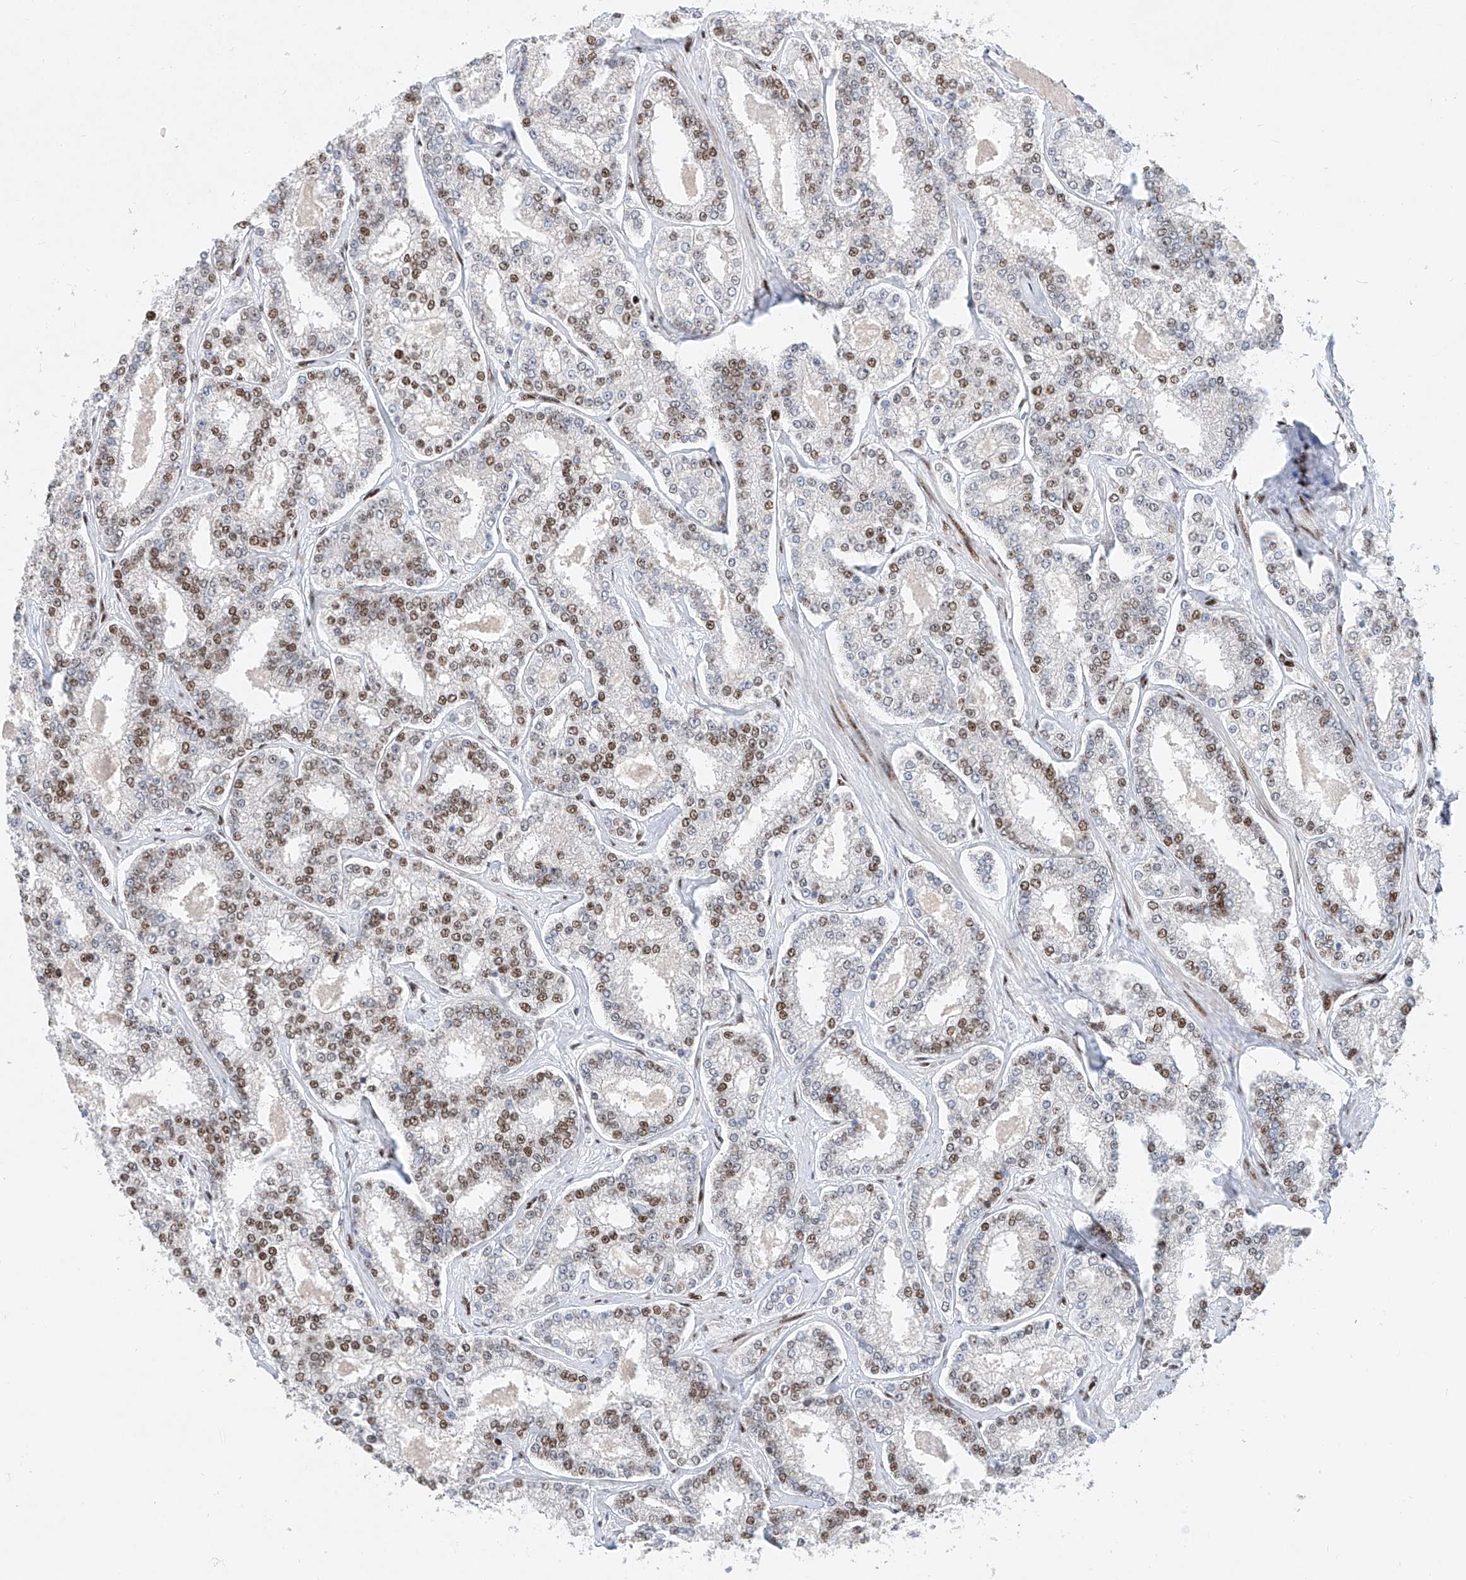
{"staining": {"intensity": "moderate", "quantity": ">75%", "location": "nuclear"}, "tissue": "prostate cancer", "cell_type": "Tumor cells", "image_type": "cancer", "snomed": [{"axis": "morphology", "description": "Normal tissue, NOS"}, {"axis": "morphology", "description": "Adenocarcinoma, High grade"}, {"axis": "topography", "description": "Prostate"}], "caption": "Immunohistochemical staining of high-grade adenocarcinoma (prostate) shows medium levels of moderate nuclear protein positivity in about >75% of tumor cells.", "gene": "TAF4", "patient": {"sex": "male", "age": 83}}